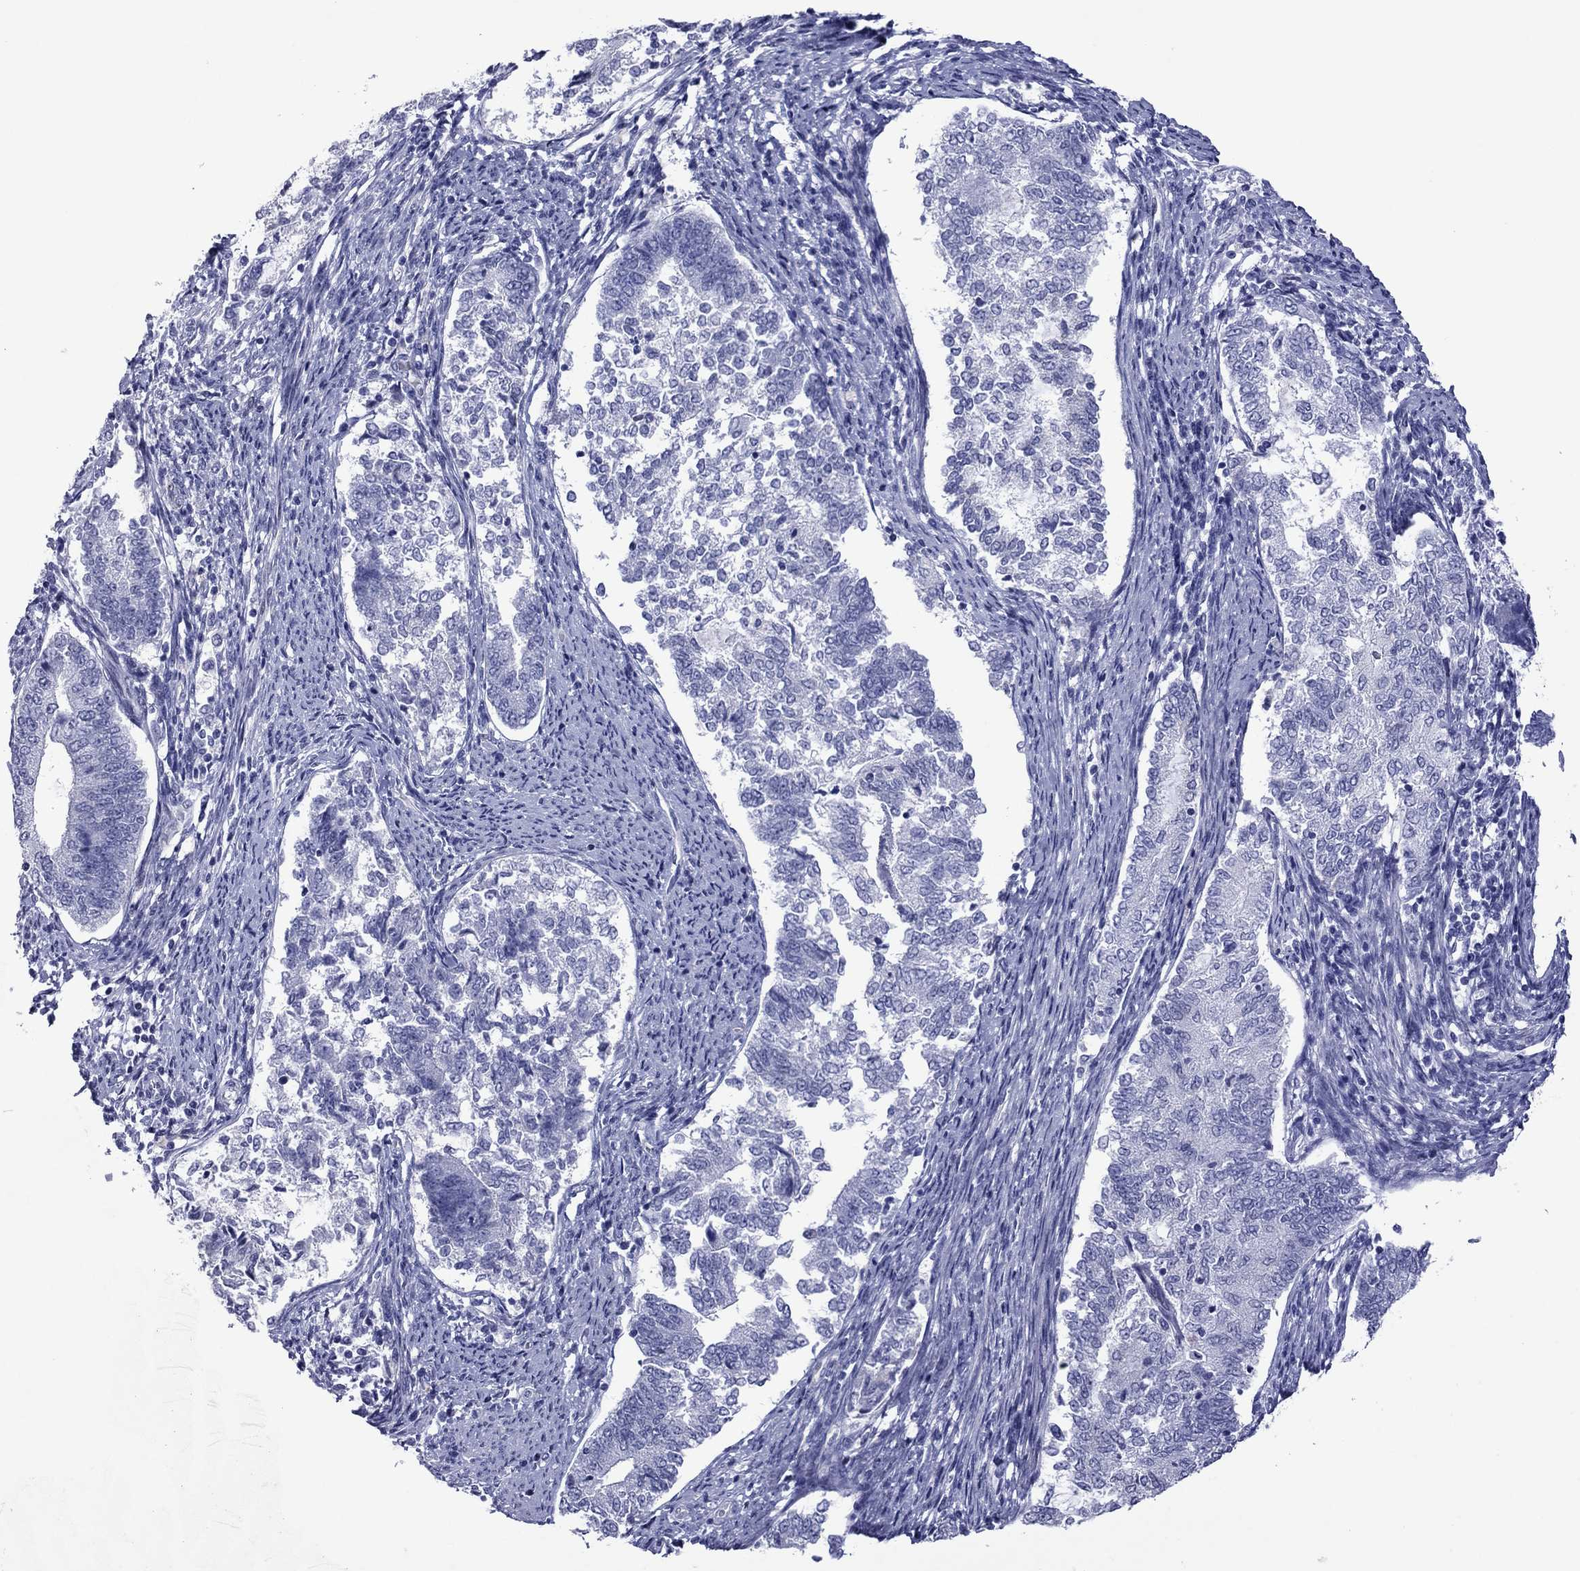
{"staining": {"intensity": "negative", "quantity": "none", "location": "none"}, "tissue": "endometrial cancer", "cell_type": "Tumor cells", "image_type": "cancer", "snomed": [{"axis": "morphology", "description": "Adenocarcinoma, NOS"}, {"axis": "topography", "description": "Endometrium"}], "caption": "Tumor cells are negative for protein expression in human endometrial adenocarcinoma.", "gene": "PIWIL1", "patient": {"sex": "female", "age": 65}}